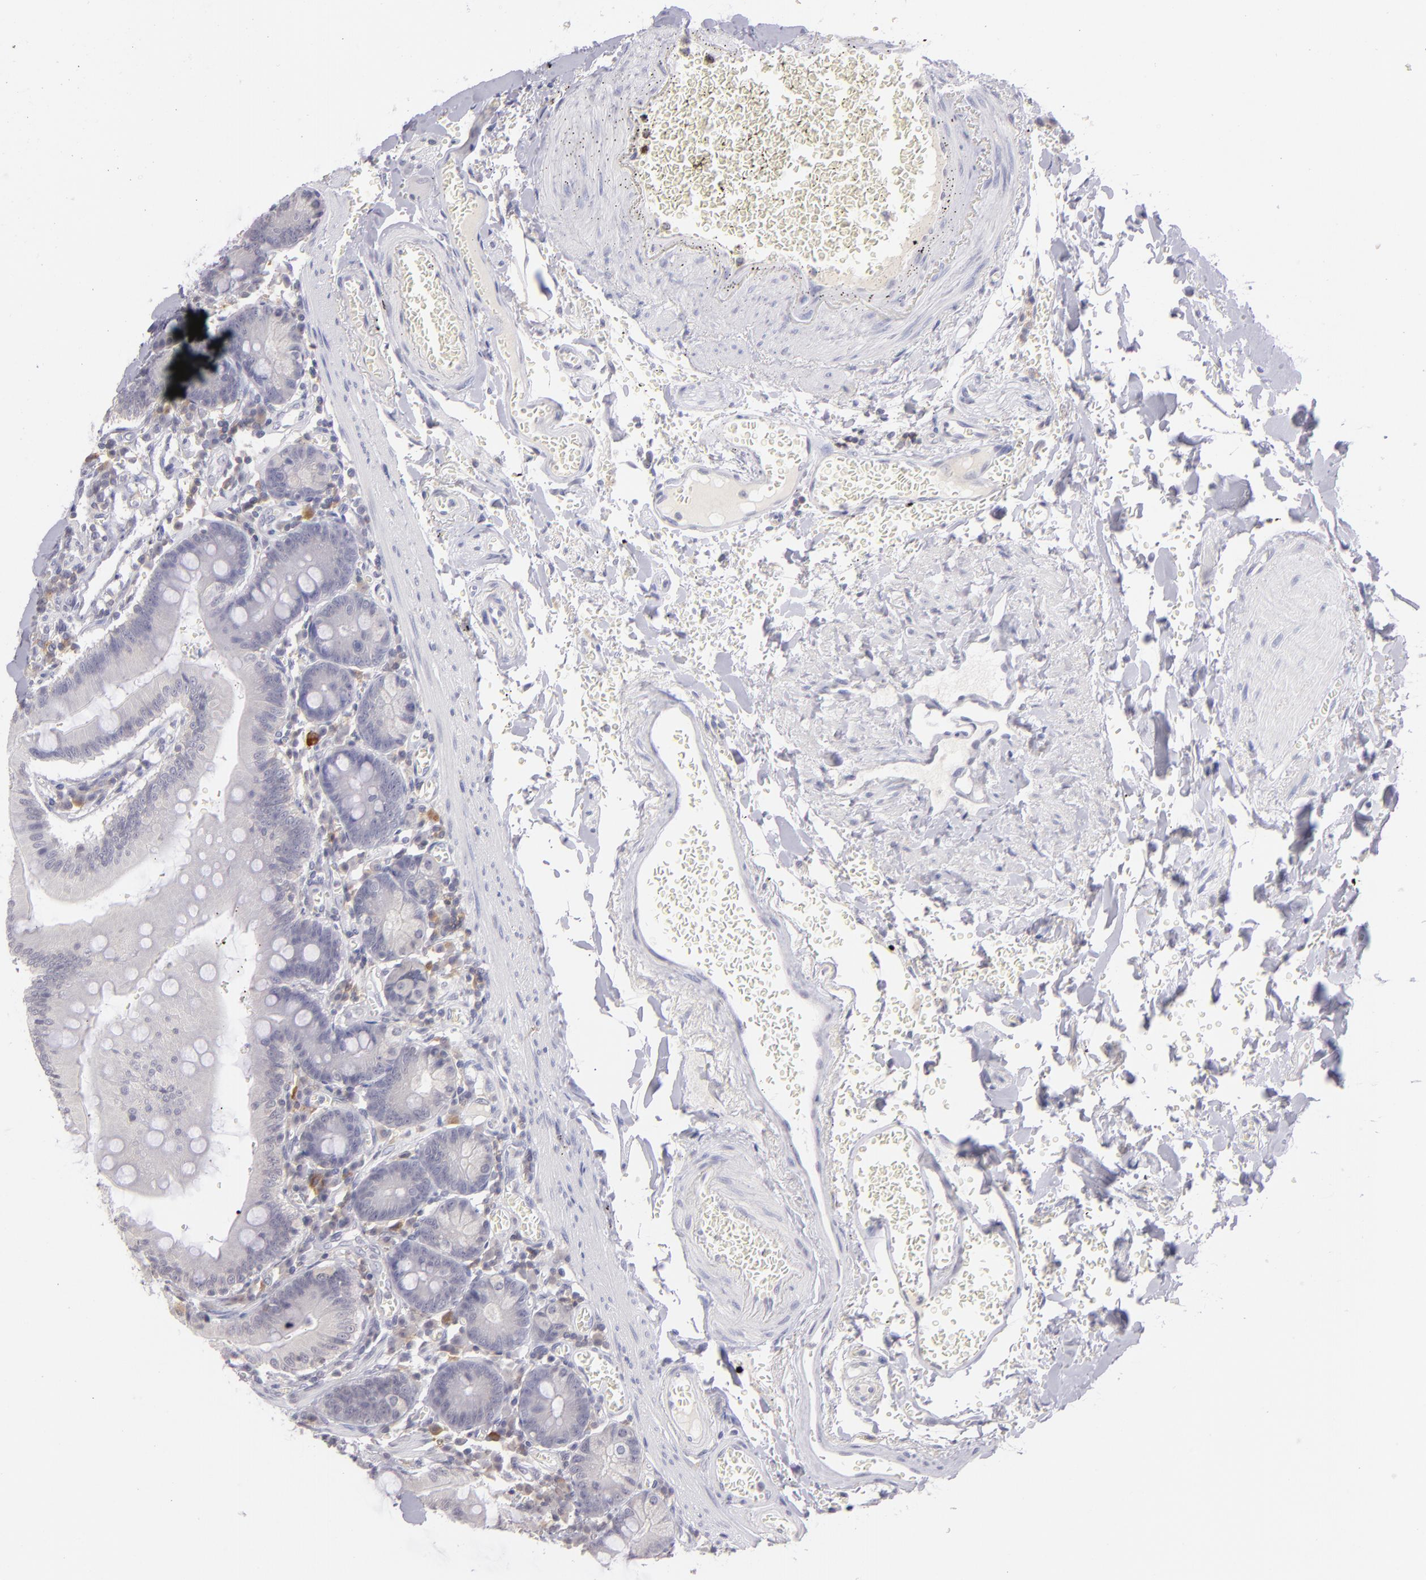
{"staining": {"intensity": "negative", "quantity": "none", "location": "none"}, "tissue": "small intestine", "cell_type": "Glandular cells", "image_type": "normal", "snomed": [{"axis": "morphology", "description": "Normal tissue, NOS"}, {"axis": "topography", "description": "Small intestine"}], "caption": "Small intestine was stained to show a protein in brown. There is no significant expression in glandular cells. (DAB (3,3'-diaminobenzidine) immunohistochemistry (IHC) visualized using brightfield microscopy, high magnification).", "gene": "IL2RA", "patient": {"sex": "male", "age": 71}}